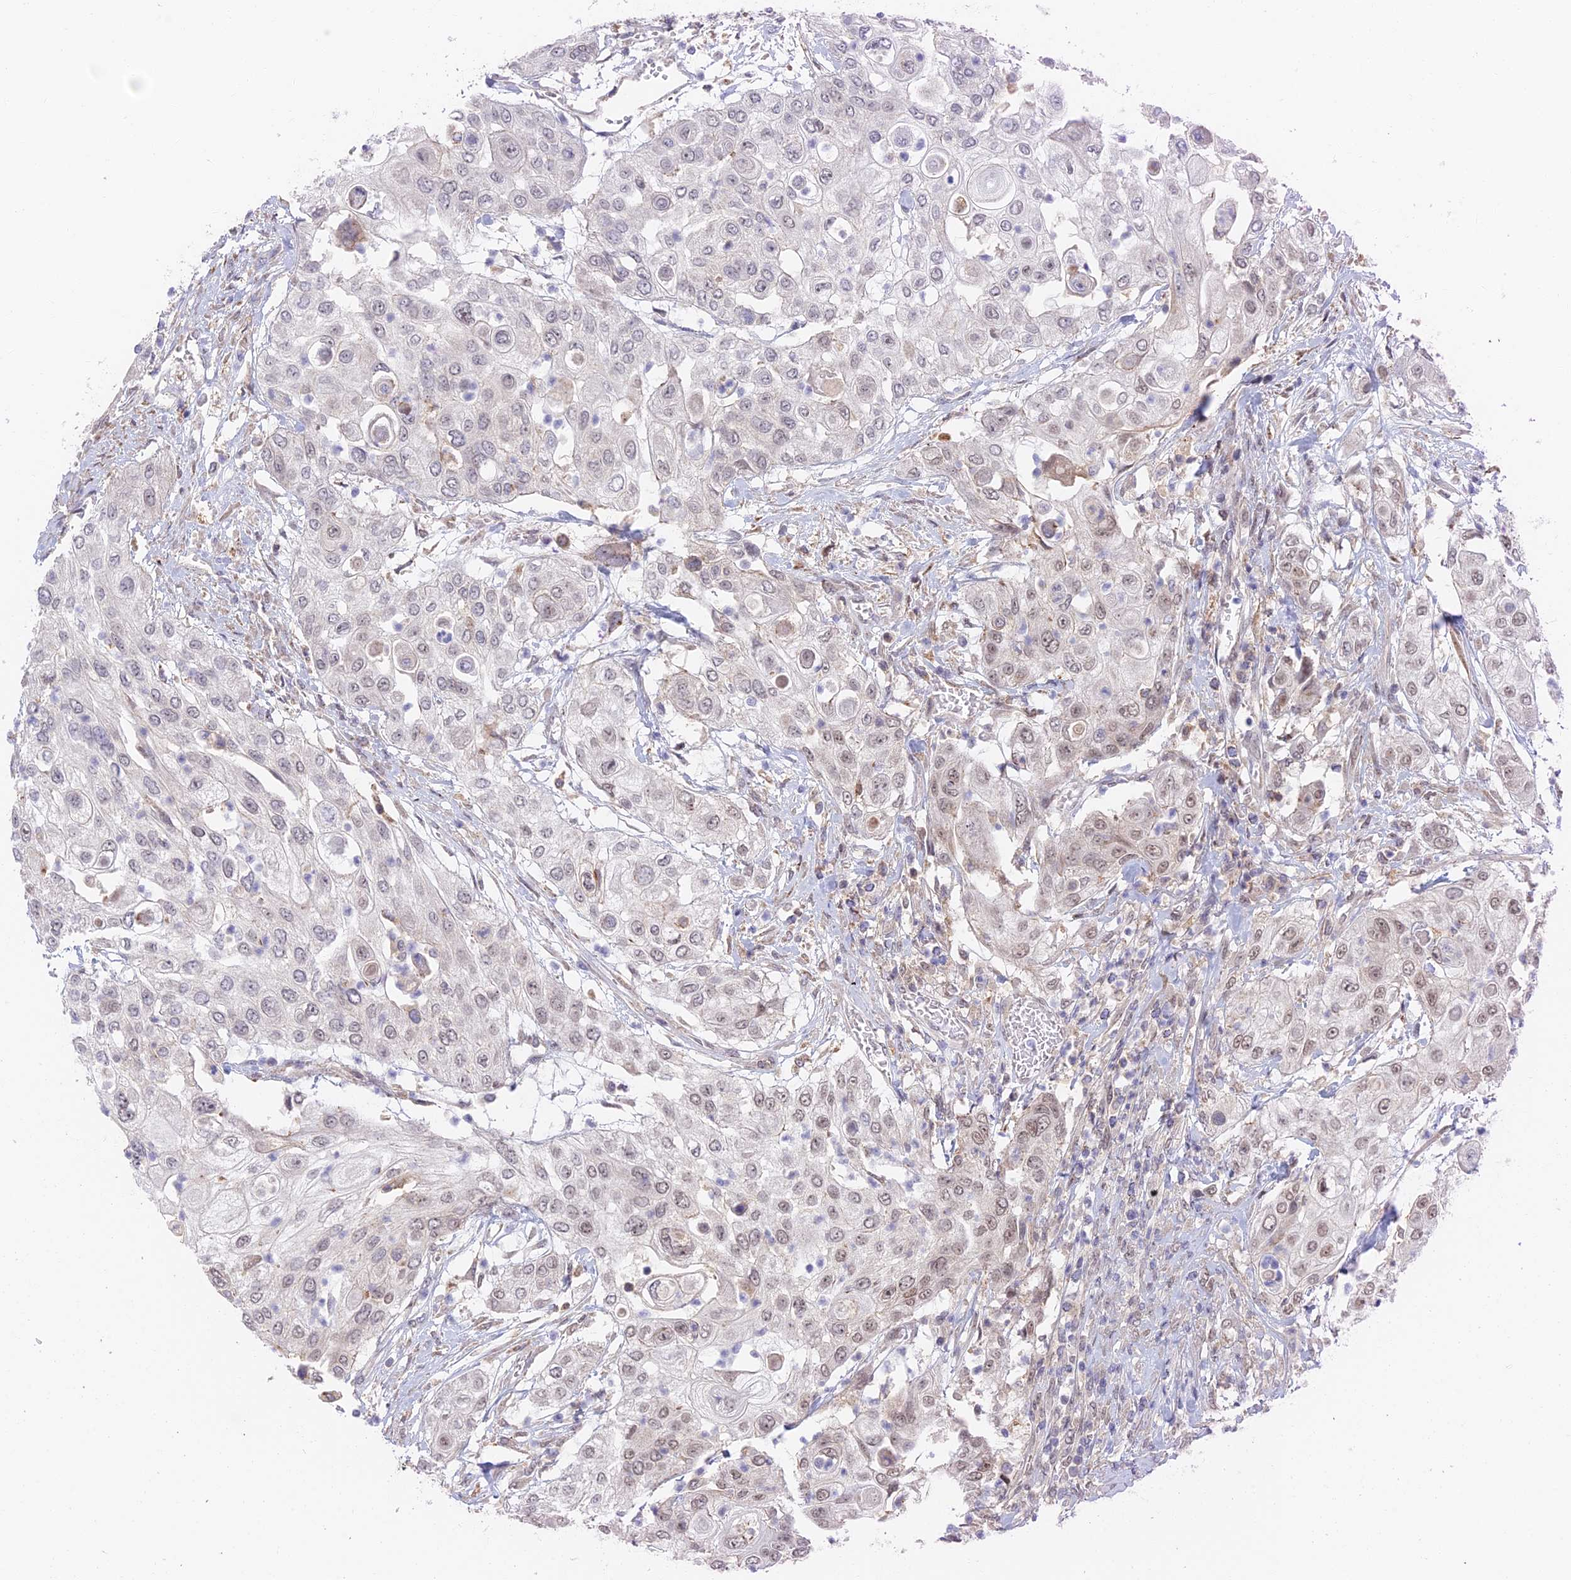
{"staining": {"intensity": "weak", "quantity": "25%-75%", "location": "nuclear"}, "tissue": "urothelial cancer", "cell_type": "Tumor cells", "image_type": "cancer", "snomed": [{"axis": "morphology", "description": "Urothelial carcinoma, High grade"}, {"axis": "topography", "description": "Urinary bladder"}], "caption": "This image exhibits IHC staining of human urothelial carcinoma (high-grade), with low weak nuclear expression in approximately 25%-75% of tumor cells.", "gene": "ZUP1", "patient": {"sex": "female", "age": 79}}